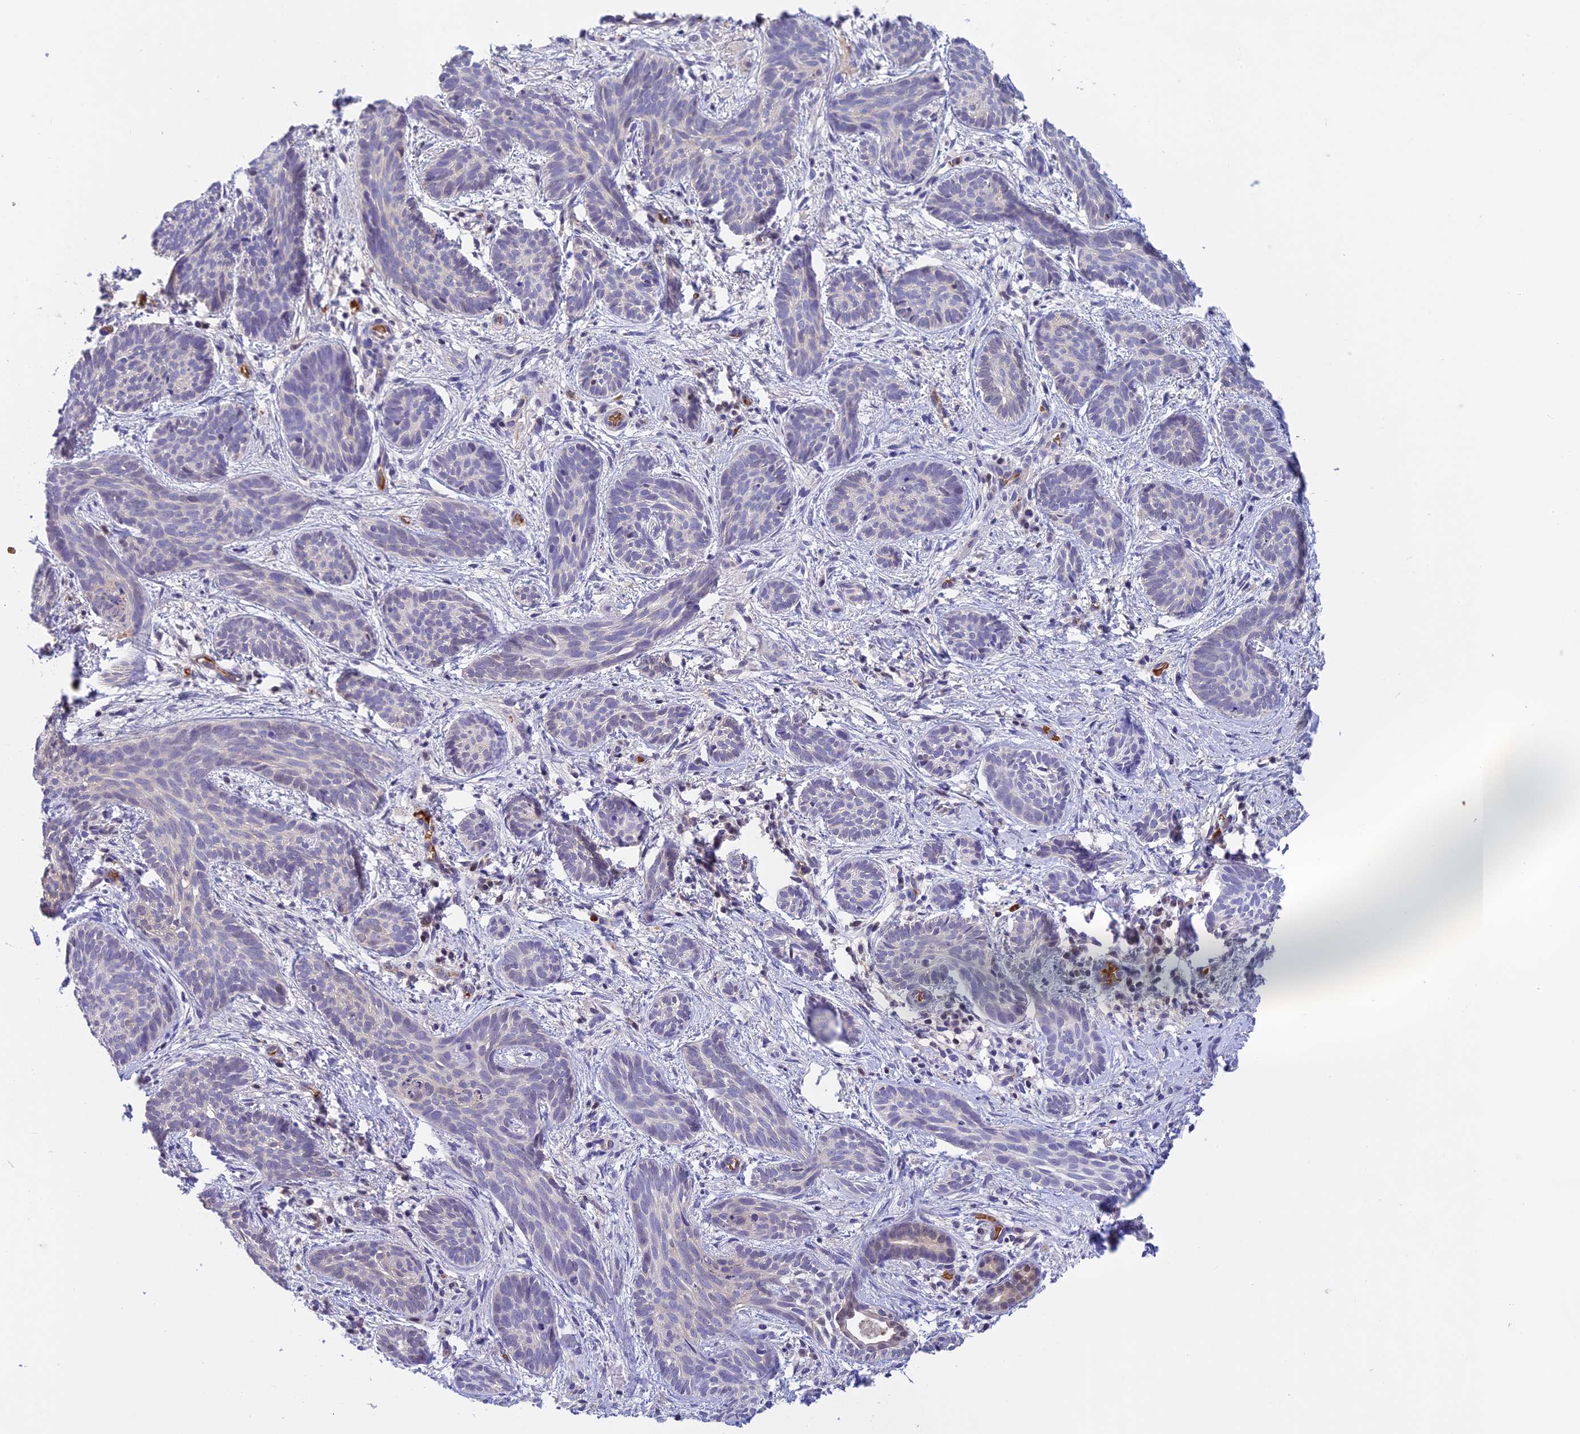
{"staining": {"intensity": "negative", "quantity": "none", "location": "none"}, "tissue": "skin cancer", "cell_type": "Tumor cells", "image_type": "cancer", "snomed": [{"axis": "morphology", "description": "Basal cell carcinoma"}, {"axis": "topography", "description": "Skin"}], "caption": "A histopathology image of human basal cell carcinoma (skin) is negative for staining in tumor cells.", "gene": "HDHD2", "patient": {"sex": "female", "age": 81}}